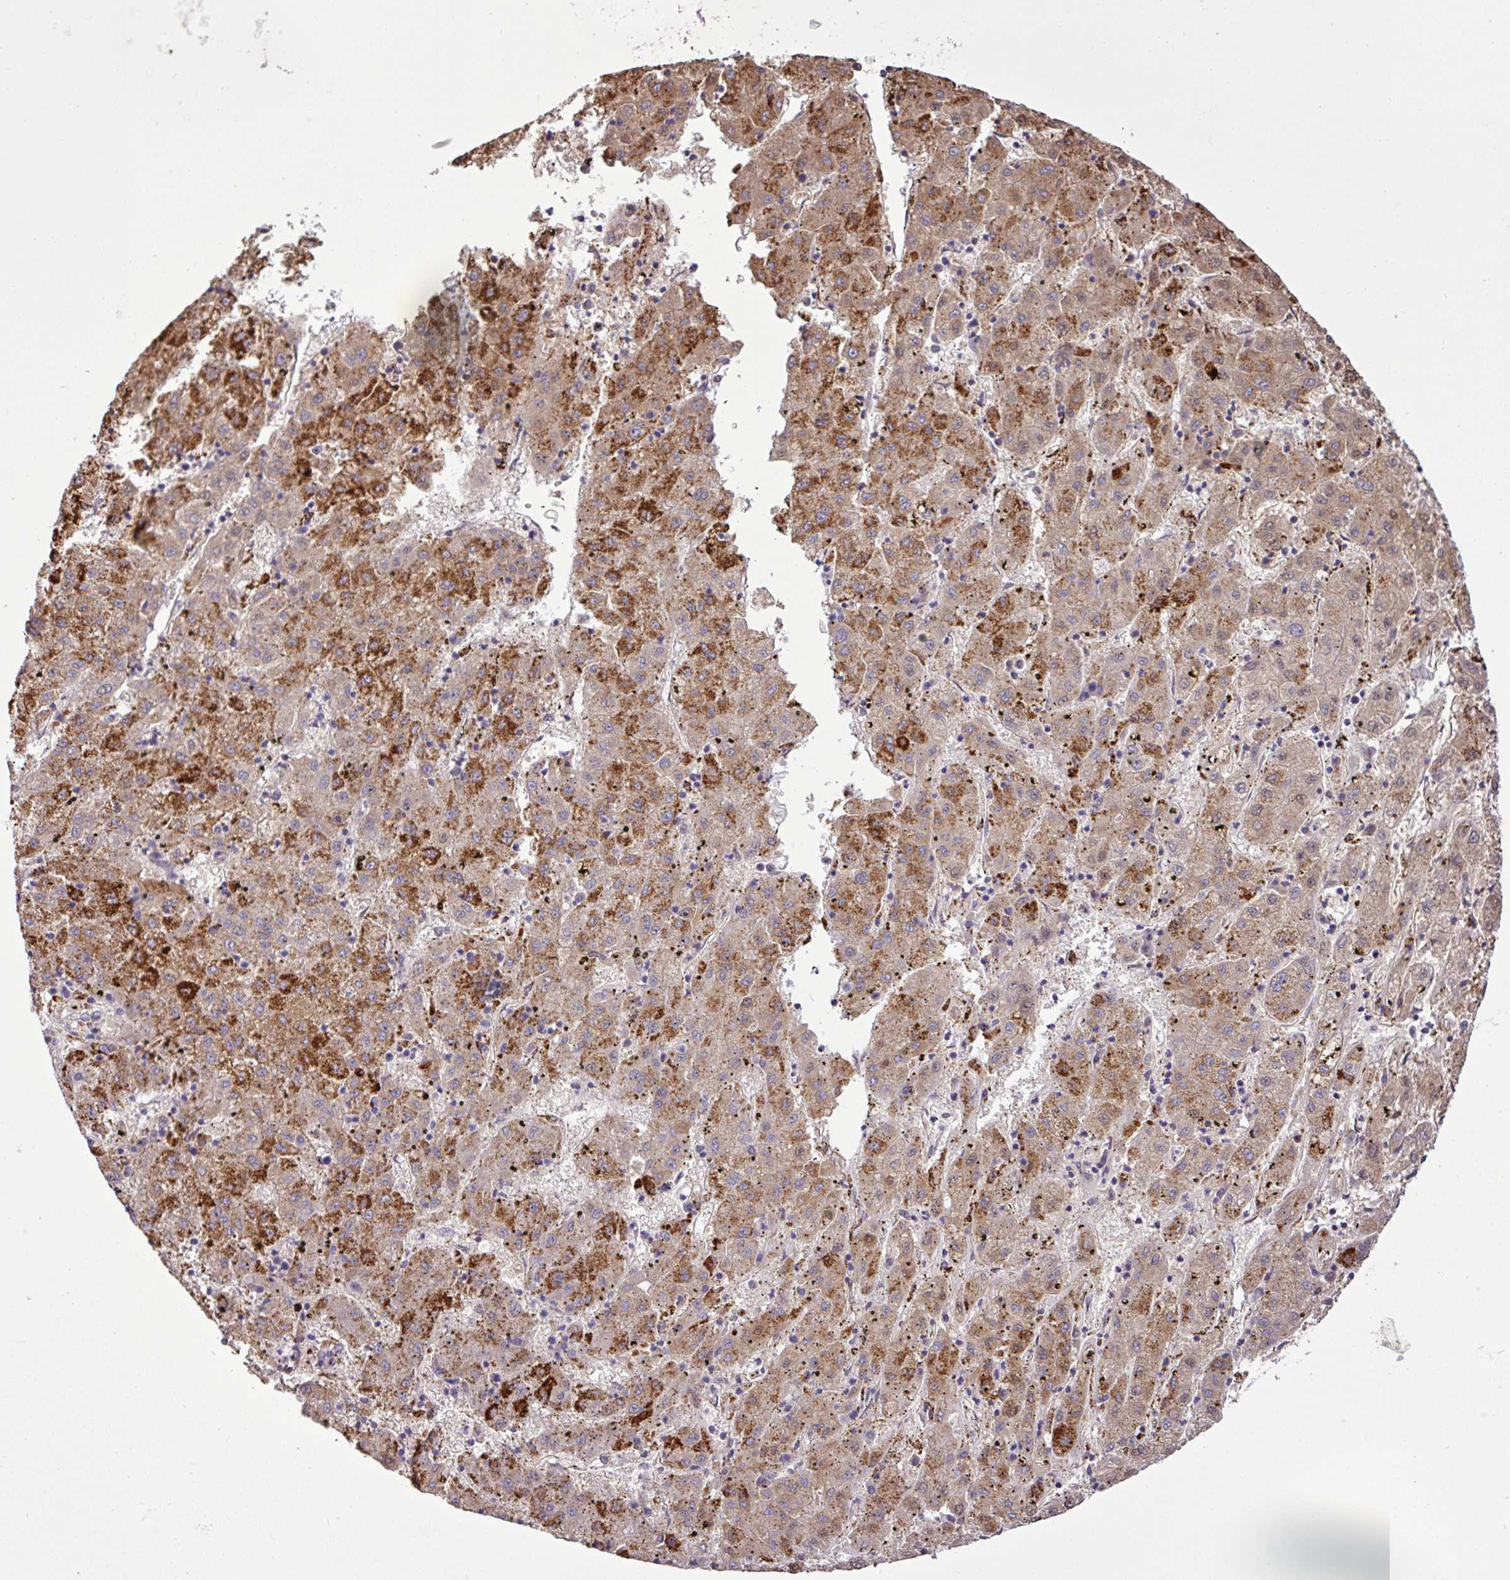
{"staining": {"intensity": "strong", "quantity": "25%-75%", "location": "cytoplasmic/membranous"}, "tissue": "liver cancer", "cell_type": "Tumor cells", "image_type": "cancer", "snomed": [{"axis": "morphology", "description": "Carcinoma, Hepatocellular, NOS"}, {"axis": "topography", "description": "Liver"}], "caption": "This micrograph displays immunohistochemistry staining of liver cancer, with high strong cytoplasmic/membranous positivity in approximately 25%-75% of tumor cells.", "gene": "SGPP1", "patient": {"sex": "male", "age": 72}}